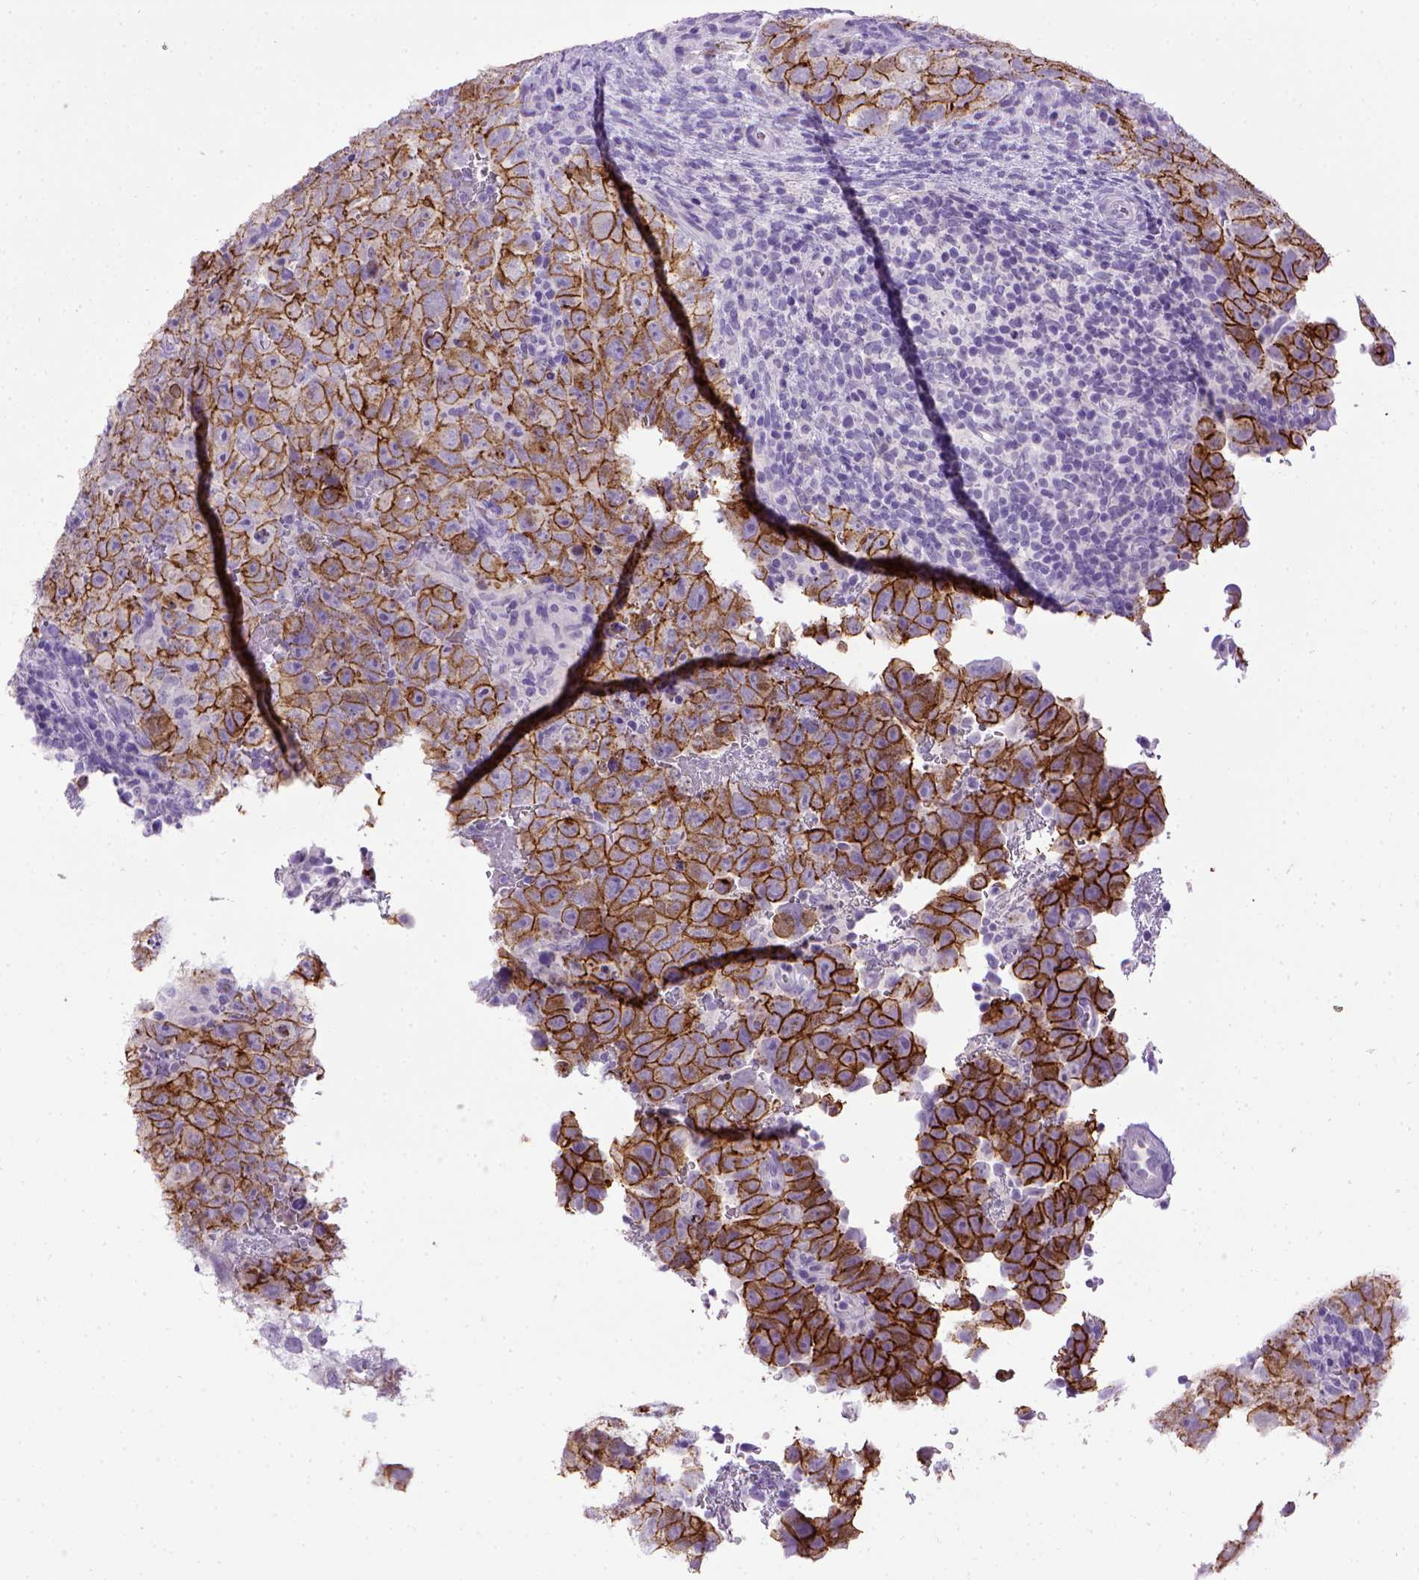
{"staining": {"intensity": "moderate", "quantity": ">75%", "location": "cytoplasmic/membranous"}, "tissue": "testis cancer", "cell_type": "Tumor cells", "image_type": "cancer", "snomed": [{"axis": "morphology", "description": "Carcinoma, Embryonal, NOS"}, {"axis": "topography", "description": "Testis"}], "caption": "Testis cancer (embryonal carcinoma) stained with a protein marker reveals moderate staining in tumor cells.", "gene": "CDH1", "patient": {"sex": "male", "age": 24}}